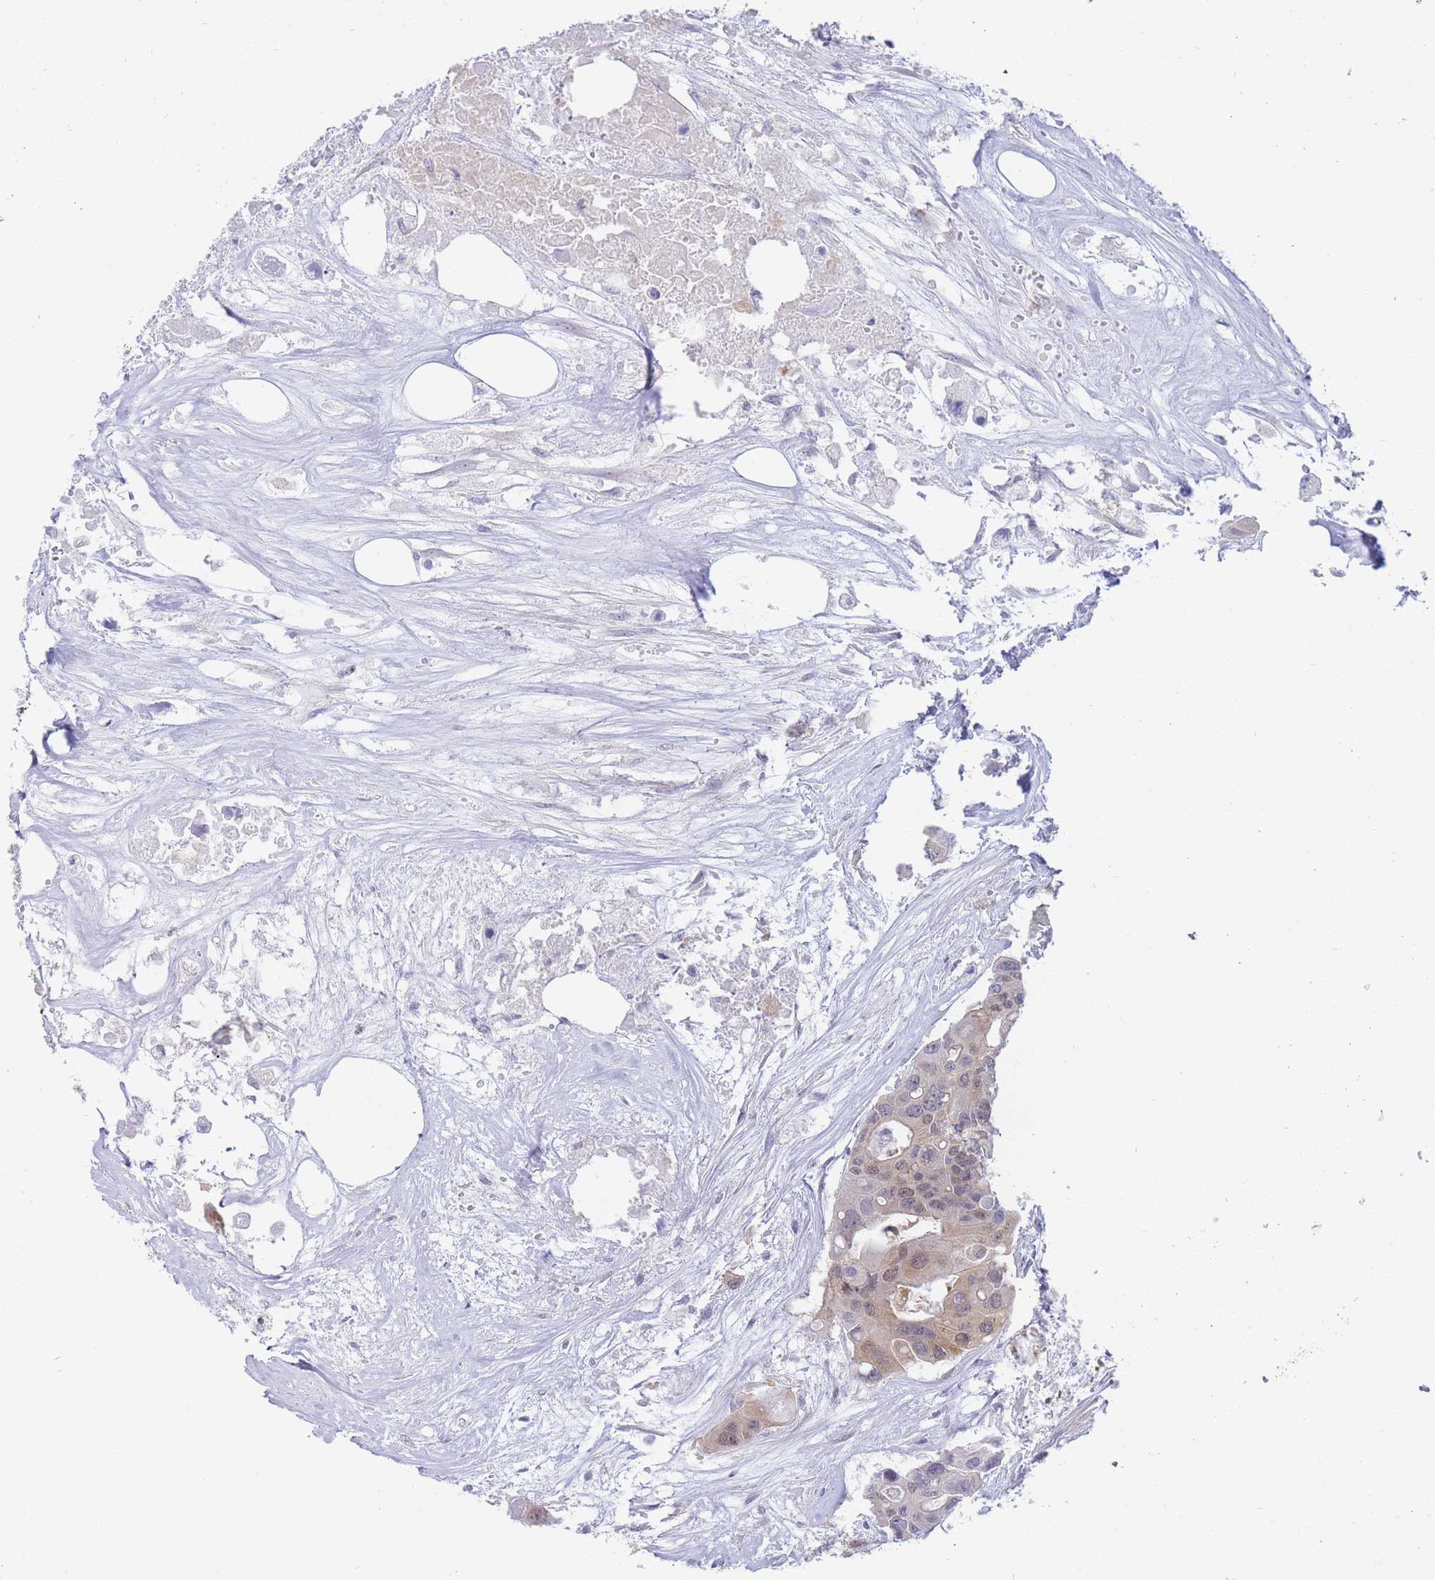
{"staining": {"intensity": "weak", "quantity": "25%-75%", "location": "cytoplasmic/membranous,nuclear"}, "tissue": "colorectal cancer", "cell_type": "Tumor cells", "image_type": "cancer", "snomed": [{"axis": "morphology", "description": "Adenocarcinoma, NOS"}, {"axis": "topography", "description": "Colon"}], "caption": "An immunohistochemistry micrograph of neoplastic tissue is shown. Protein staining in brown labels weak cytoplasmic/membranous and nuclear positivity in adenocarcinoma (colorectal) within tumor cells.", "gene": "SUGT1", "patient": {"sex": "male", "age": 77}}